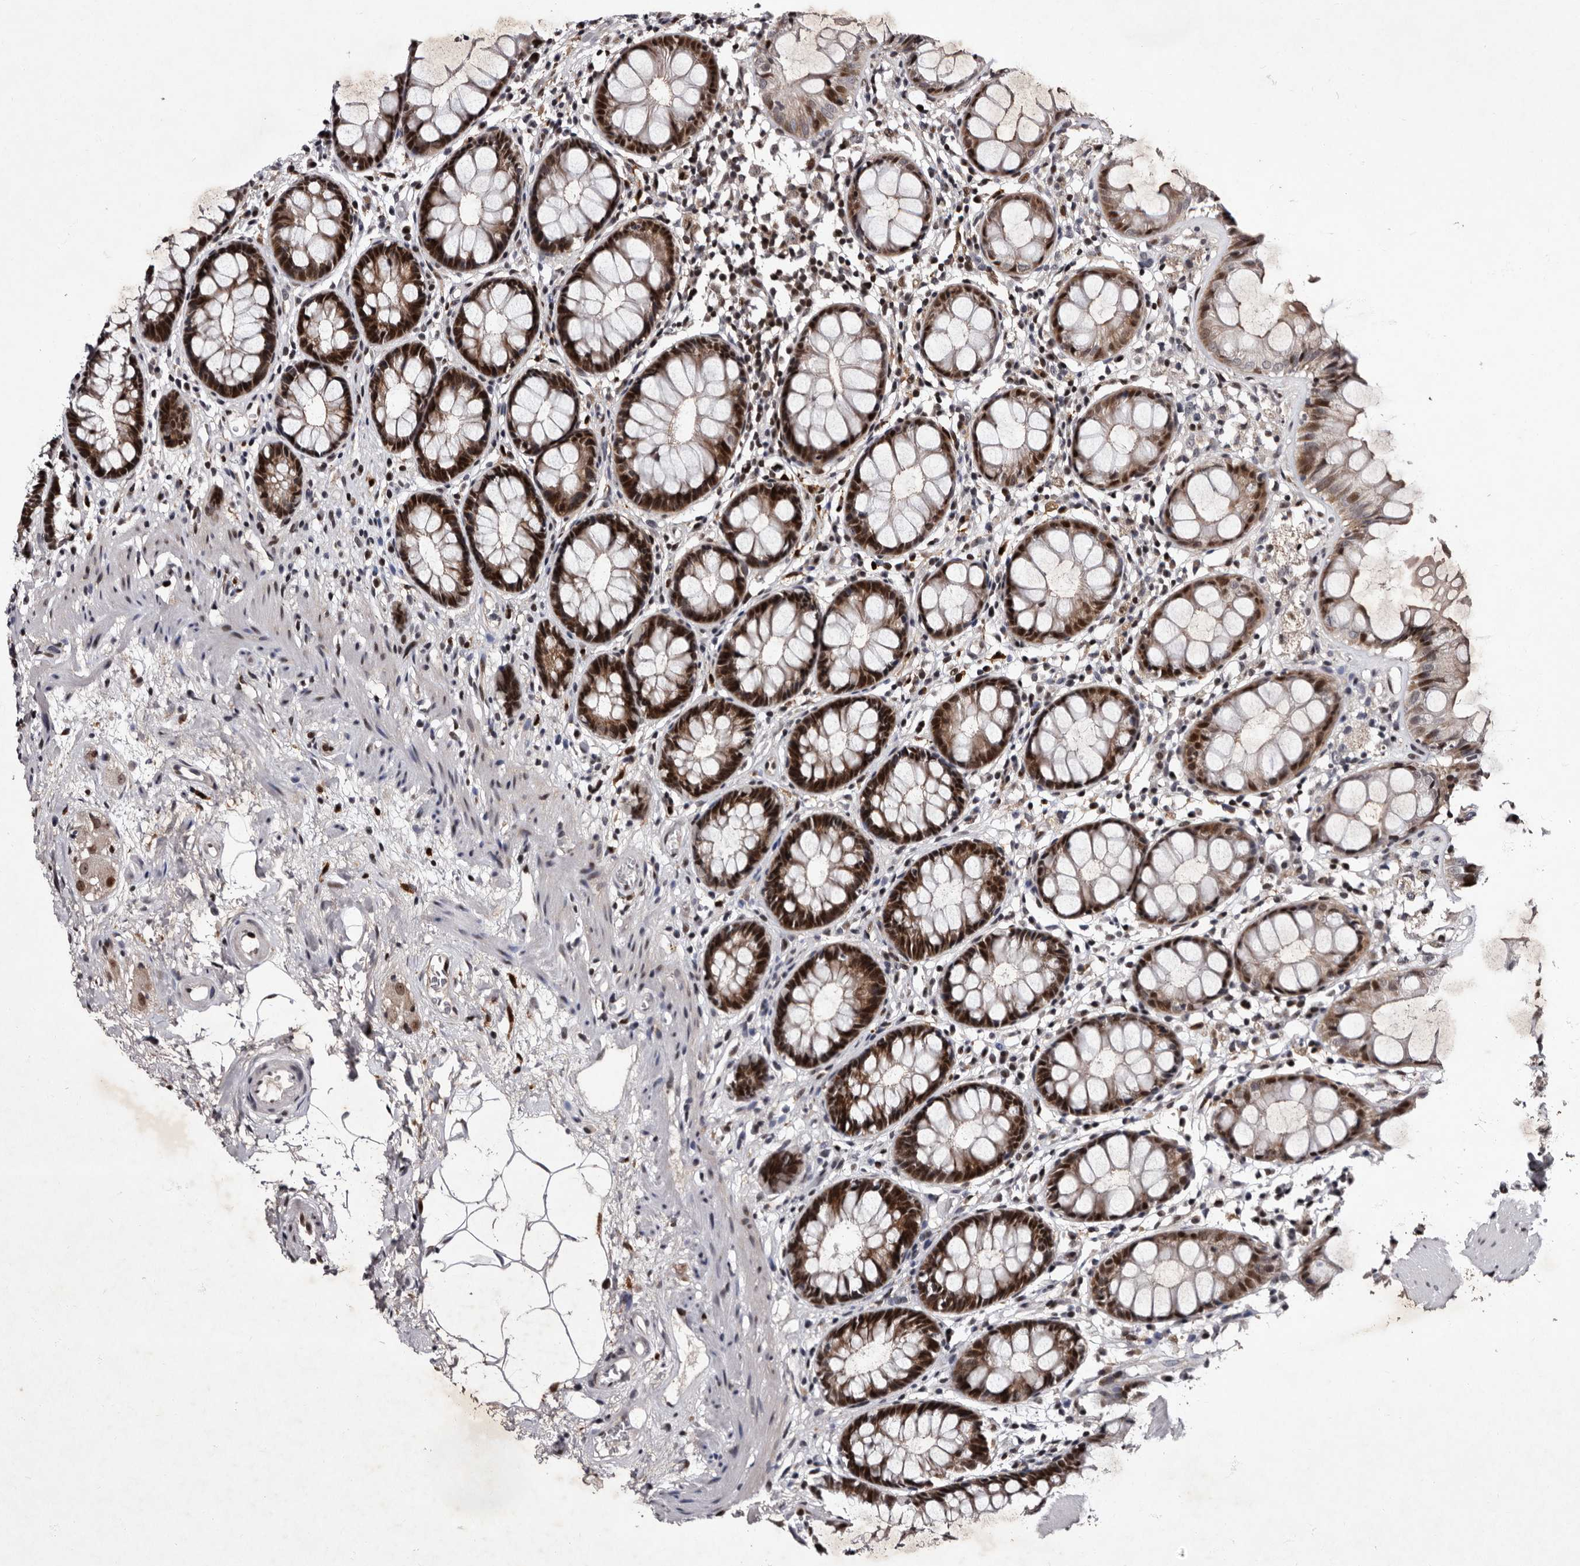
{"staining": {"intensity": "strong", "quantity": "25%-75%", "location": "cytoplasmic/membranous,nuclear"}, "tissue": "rectum", "cell_type": "Glandular cells", "image_type": "normal", "snomed": [{"axis": "morphology", "description": "Normal tissue, NOS"}, {"axis": "topography", "description": "Rectum"}], "caption": "Protein staining shows strong cytoplasmic/membranous,nuclear expression in approximately 25%-75% of glandular cells in benign rectum. (Stains: DAB (3,3'-diaminobenzidine) in brown, nuclei in blue, Microscopy: brightfield microscopy at high magnification).", "gene": "TNKS", "patient": {"sex": "male", "age": 64}}